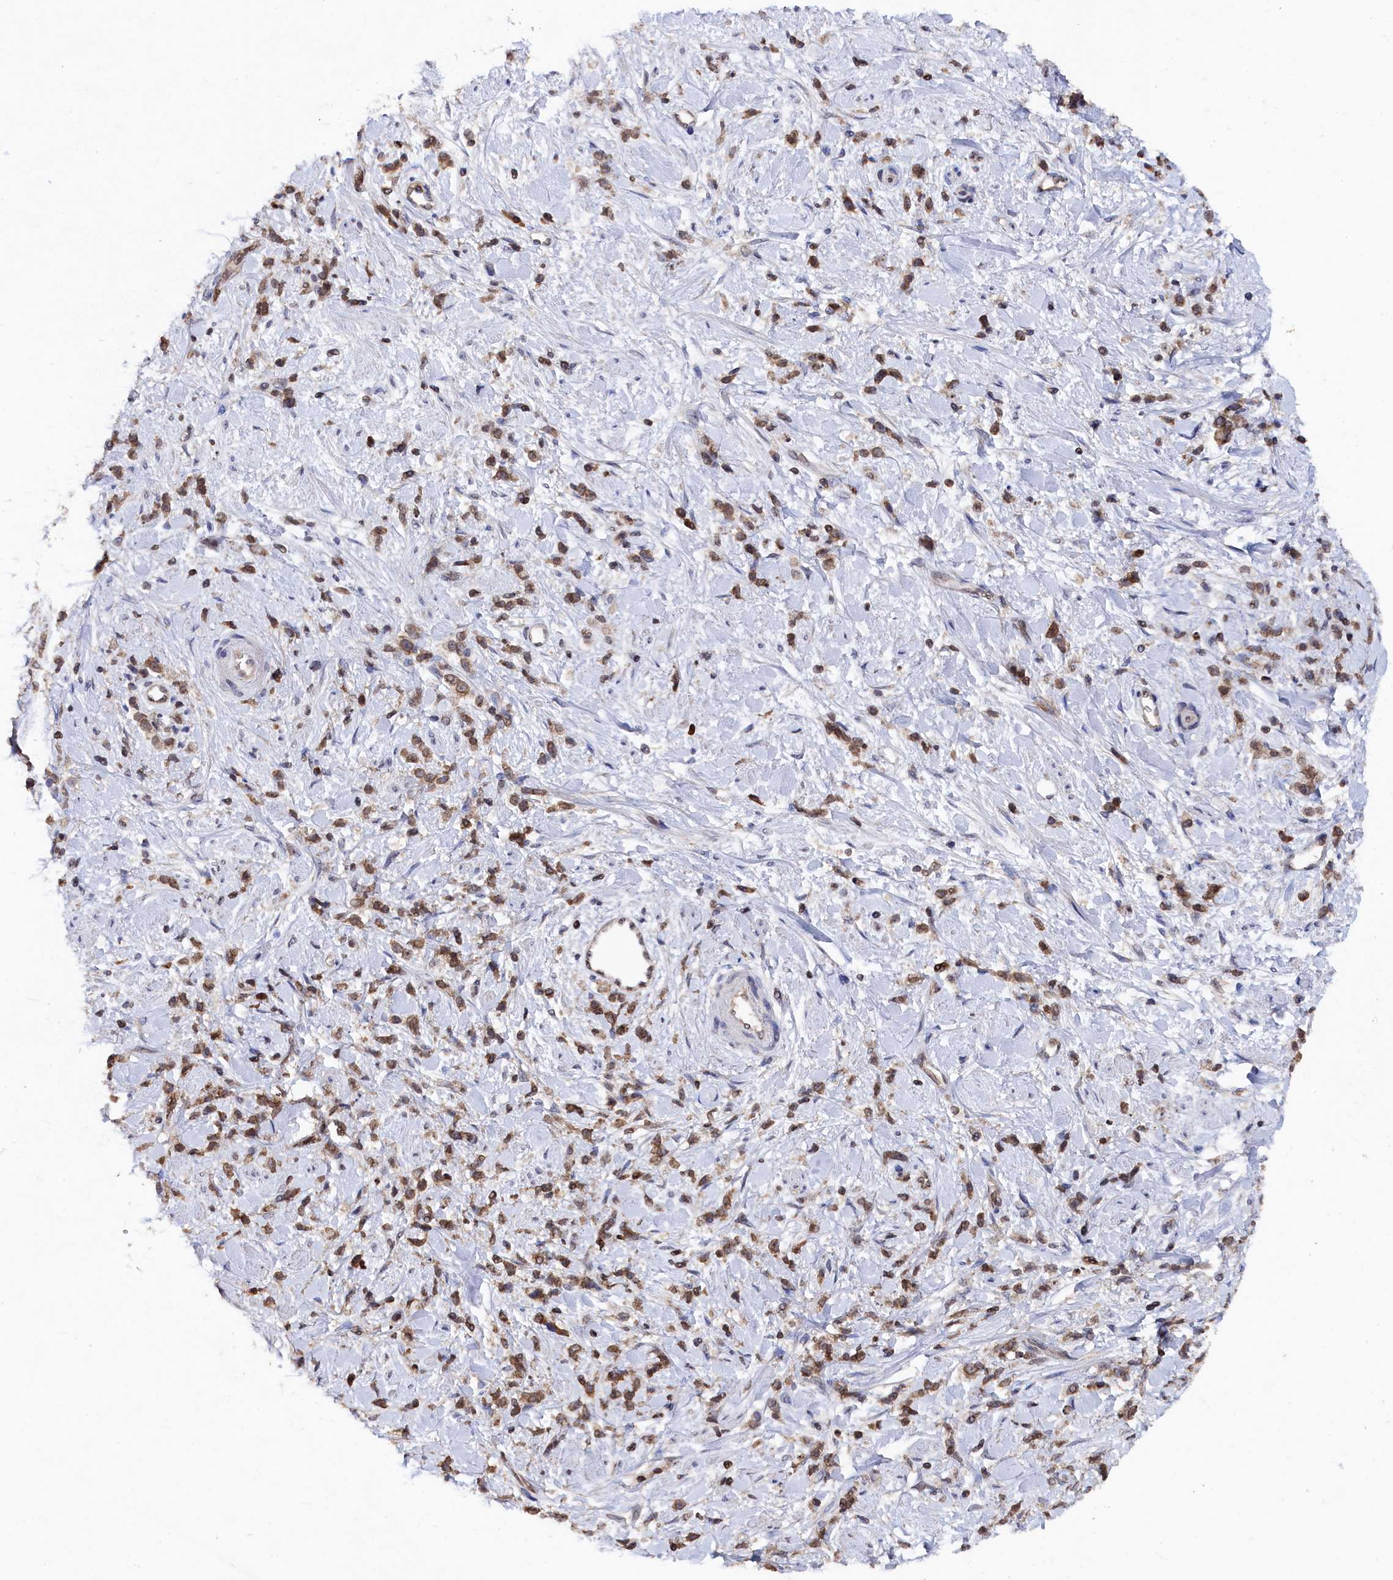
{"staining": {"intensity": "moderate", "quantity": ">75%", "location": "cytoplasmic/membranous,nuclear"}, "tissue": "stomach cancer", "cell_type": "Tumor cells", "image_type": "cancer", "snomed": [{"axis": "morphology", "description": "Adenocarcinoma, NOS"}, {"axis": "topography", "description": "Stomach"}], "caption": "IHC (DAB) staining of stomach cancer exhibits moderate cytoplasmic/membranous and nuclear protein expression in about >75% of tumor cells.", "gene": "ANKEF1", "patient": {"sex": "female", "age": 60}}